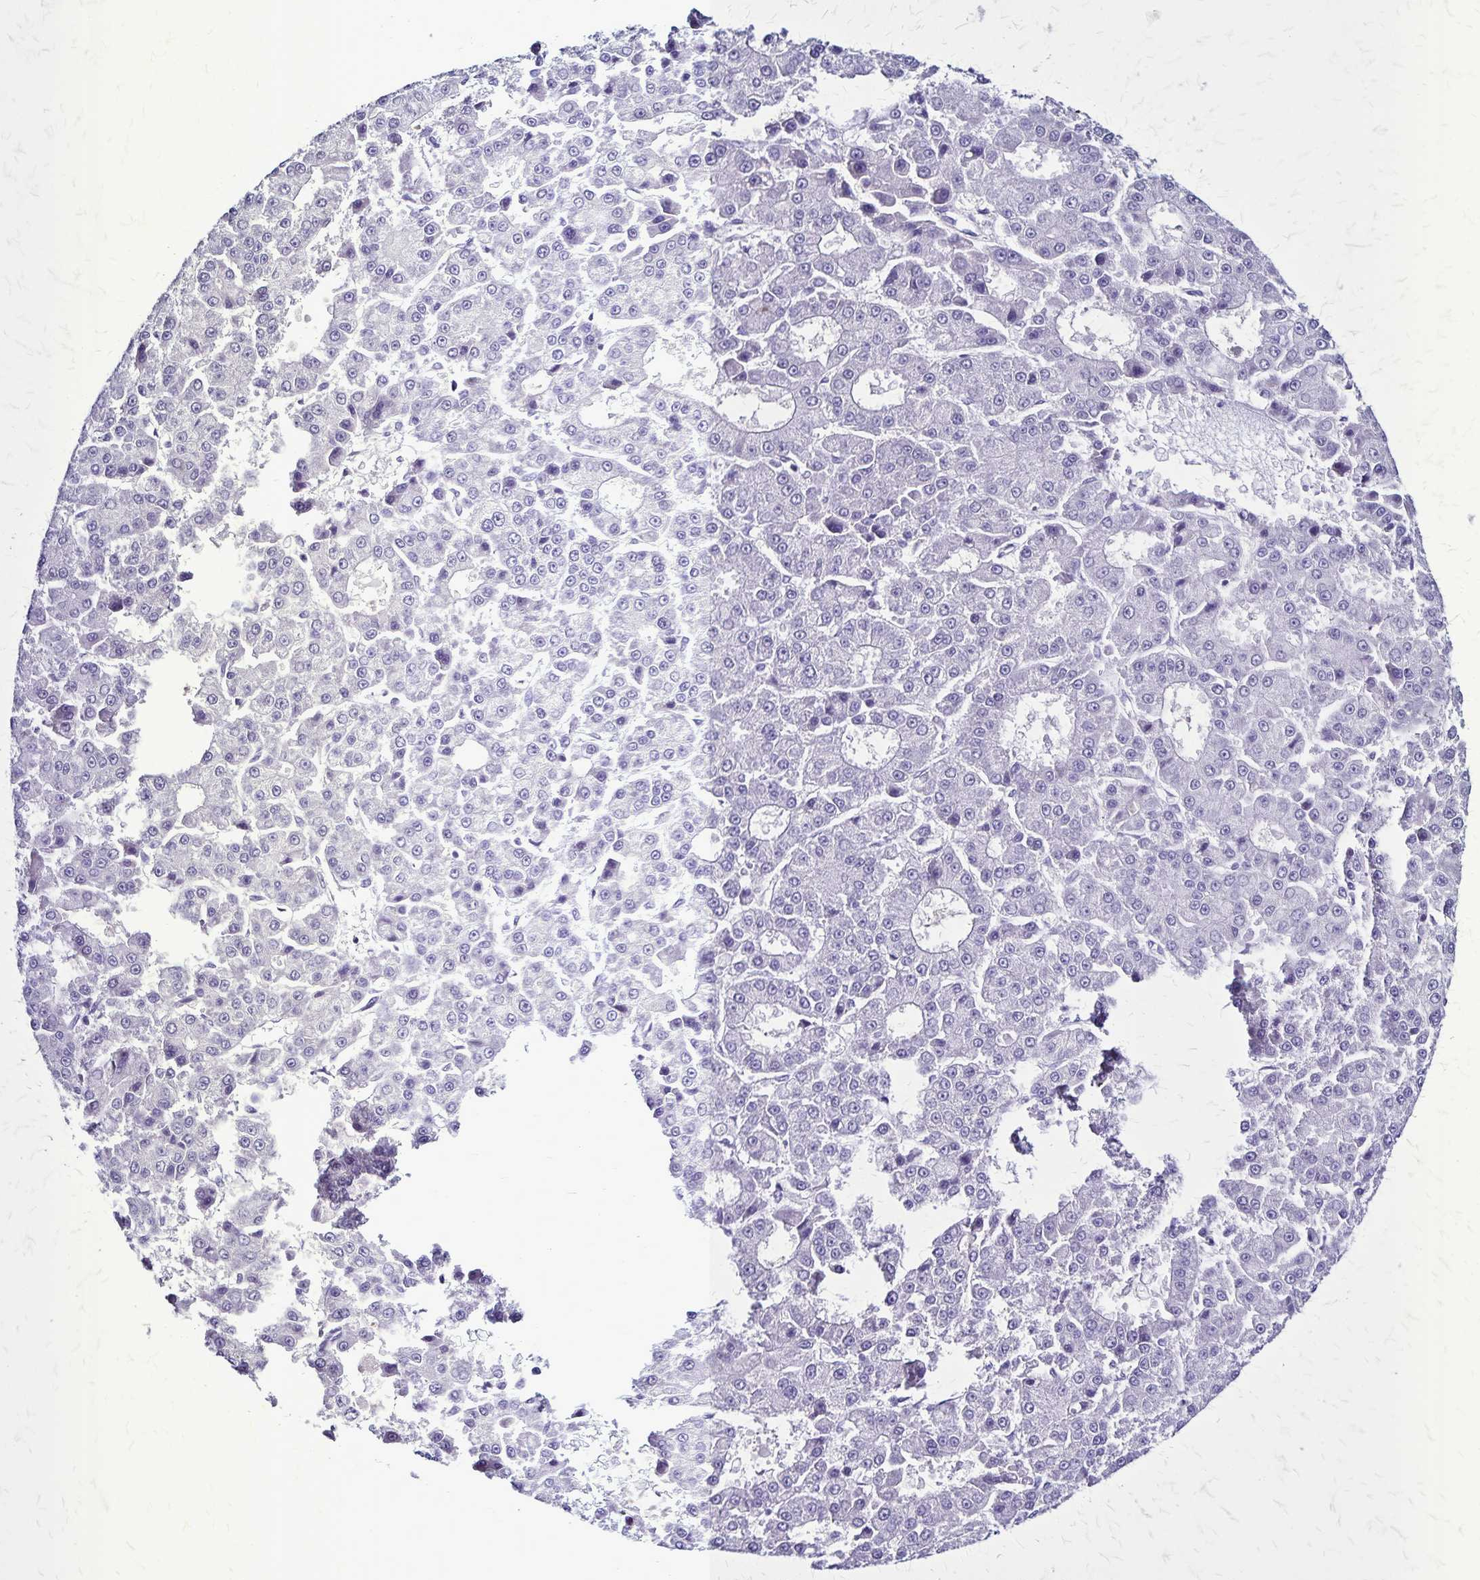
{"staining": {"intensity": "negative", "quantity": "none", "location": "none"}, "tissue": "liver cancer", "cell_type": "Tumor cells", "image_type": "cancer", "snomed": [{"axis": "morphology", "description": "Carcinoma, Hepatocellular, NOS"}, {"axis": "topography", "description": "Liver"}], "caption": "There is no significant staining in tumor cells of liver hepatocellular carcinoma.", "gene": "PLXNA4", "patient": {"sex": "male", "age": 70}}